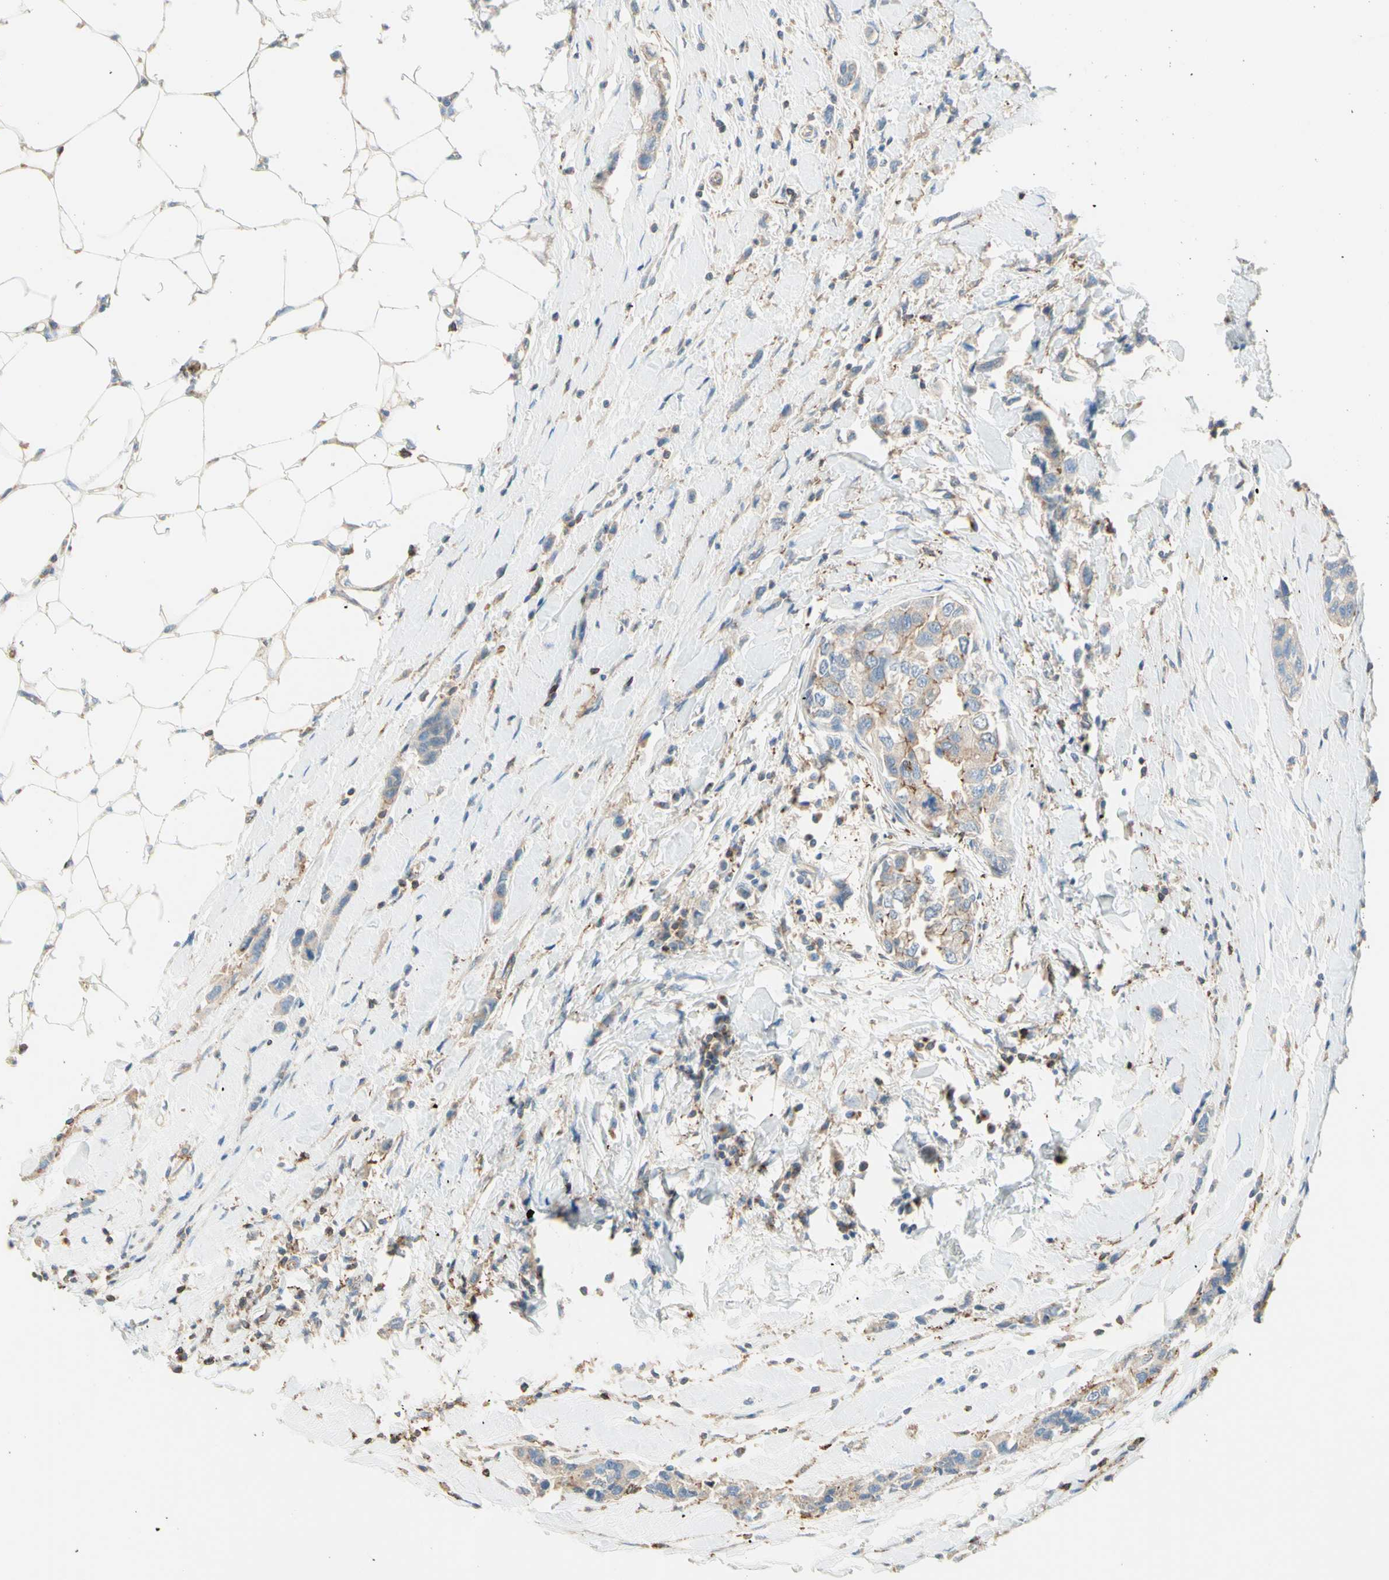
{"staining": {"intensity": "moderate", "quantity": "<25%", "location": "cytoplasmic/membranous"}, "tissue": "breast cancer", "cell_type": "Tumor cells", "image_type": "cancer", "snomed": [{"axis": "morphology", "description": "Normal tissue, NOS"}, {"axis": "morphology", "description": "Duct carcinoma"}, {"axis": "topography", "description": "Breast"}], "caption": "Protein expression analysis of human breast intraductal carcinoma reveals moderate cytoplasmic/membranous staining in about <25% of tumor cells.", "gene": "SEMA4C", "patient": {"sex": "female", "age": 50}}